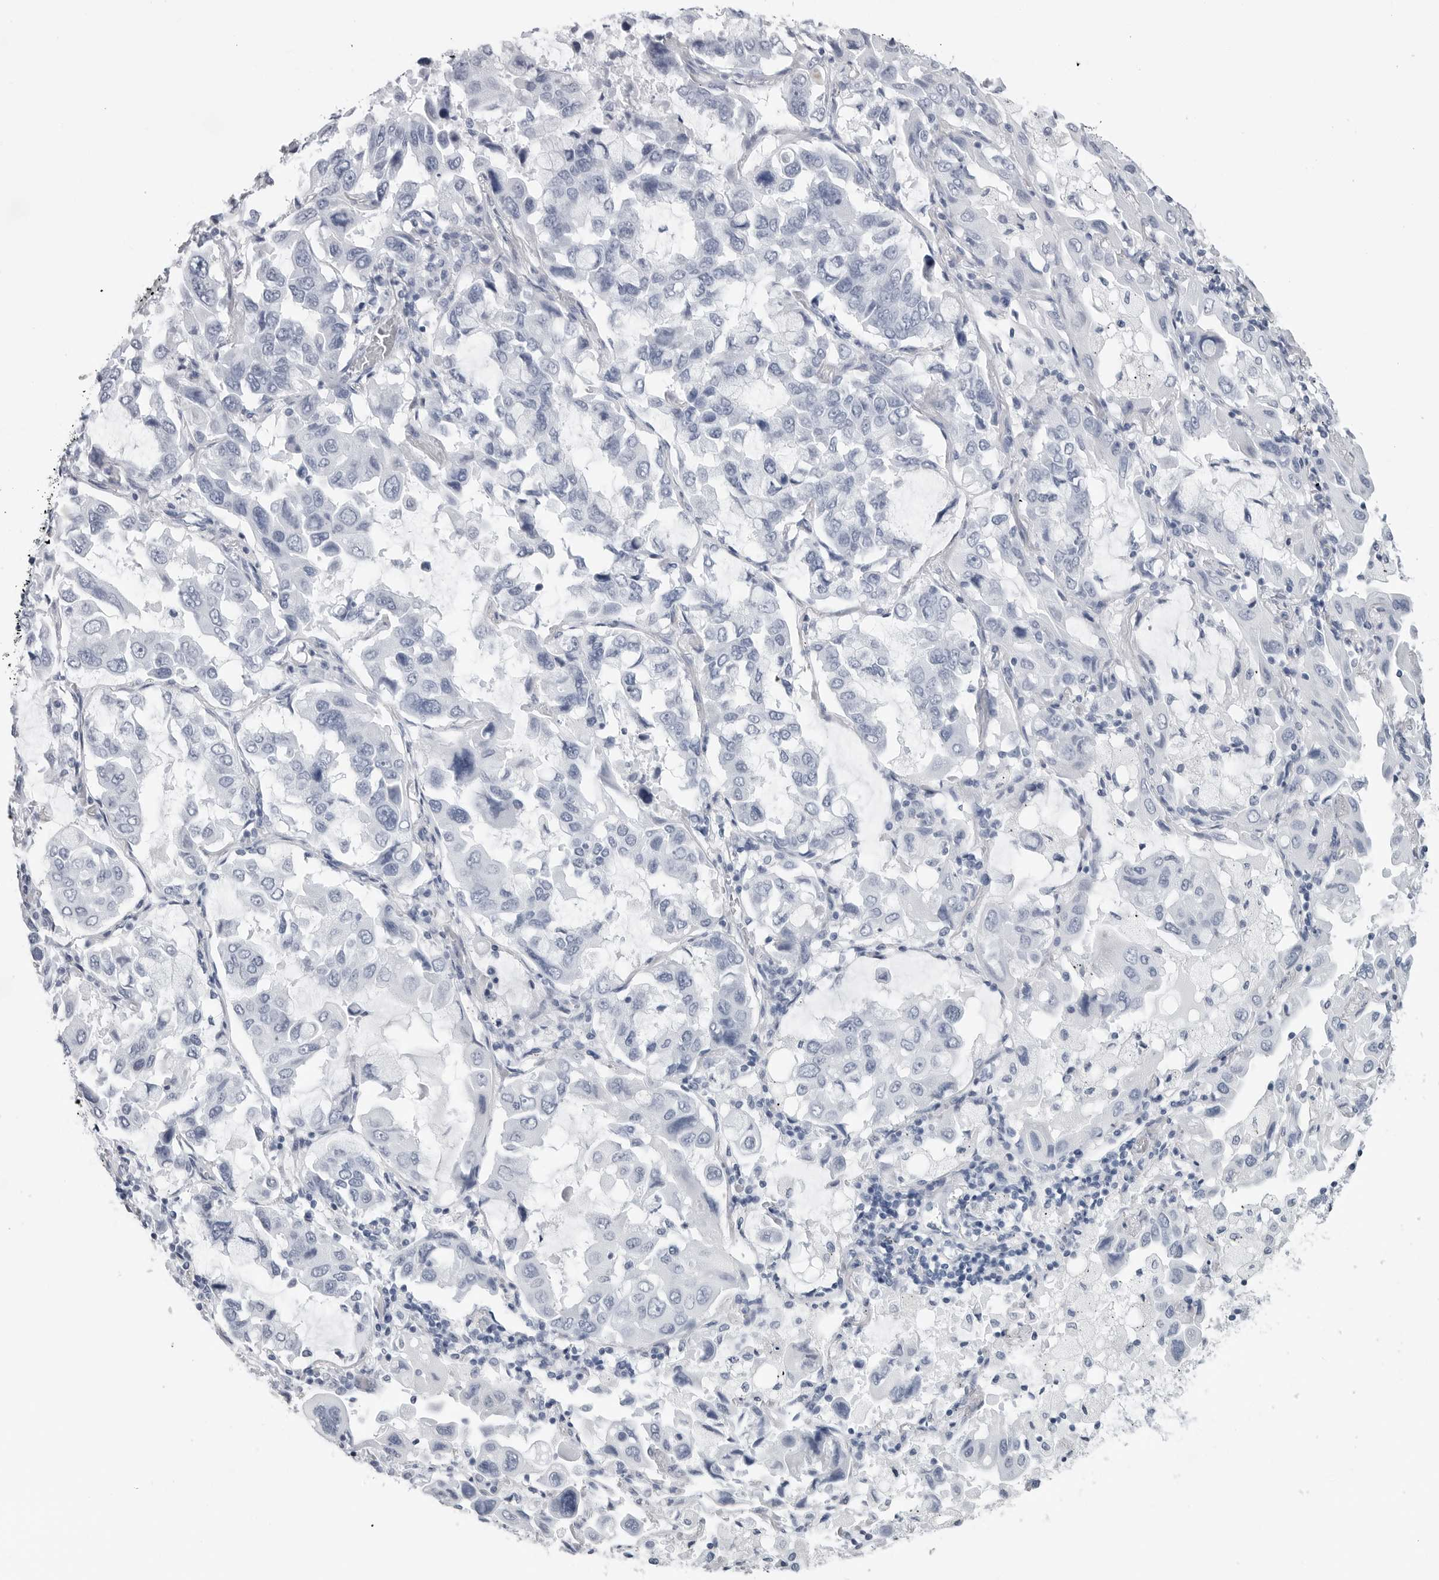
{"staining": {"intensity": "negative", "quantity": "none", "location": "none"}, "tissue": "lung cancer", "cell_type": "Tumor cells", "image_type": "cancer", "snomed": [{"axis": "morphology", "description": "Adenocarcinoma, NOS"}, {"axis": "topography", "description": "Lung"}], "caption": "Immunohistochemistry of adenocarcinoma (lung) shows no expression in tumor cells. (DAB immunohistochemistry (IHC) with hematoxylin counter stain).", "gene": "CSH1", "patient": {"sex": "male", "age": 64}}